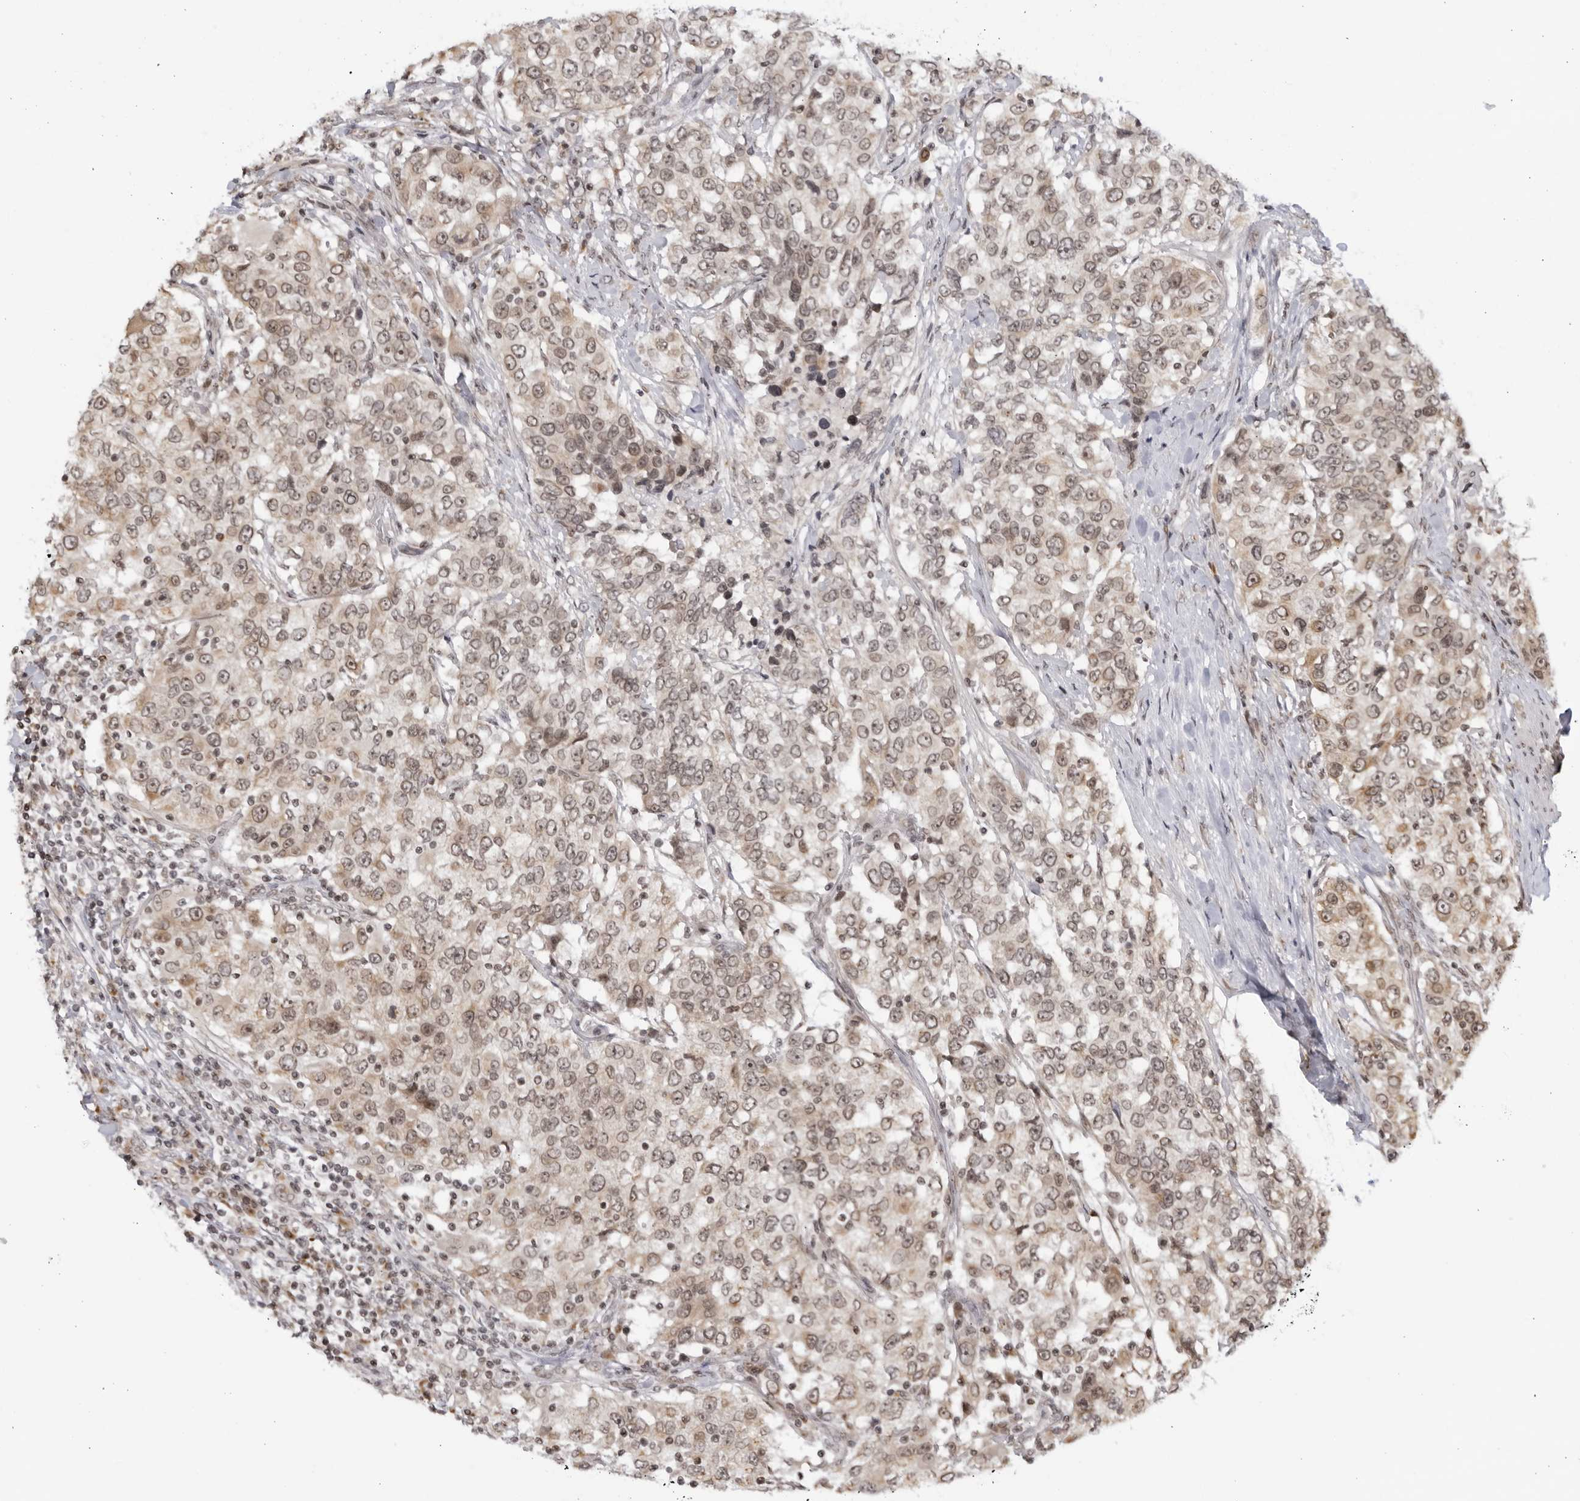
{"staining": {"intensity": "weak", "quantity": "25%-75%", "location": "cytoplasmic/membranous,nuclear"}, "tissue": "urothelial cancer", "cell_type": "Tumor cells", "image_type": "cancer", "snomed": [{"axis": "morphology", "description": "Urothelial carcinoma, High grade"}, {"axis": "topography", "description": "Urinary bladder"}], "caption": "Weak cytoplasmic/membranous and nuclear expression for a protein is appreciated in about 25%-75% of tumor cells of high-grade urothelial carcinoma using immunohistochemistry (IHC).", "gene": "RASGEF1C", "patient": {"sex": "female", "age": 80}}